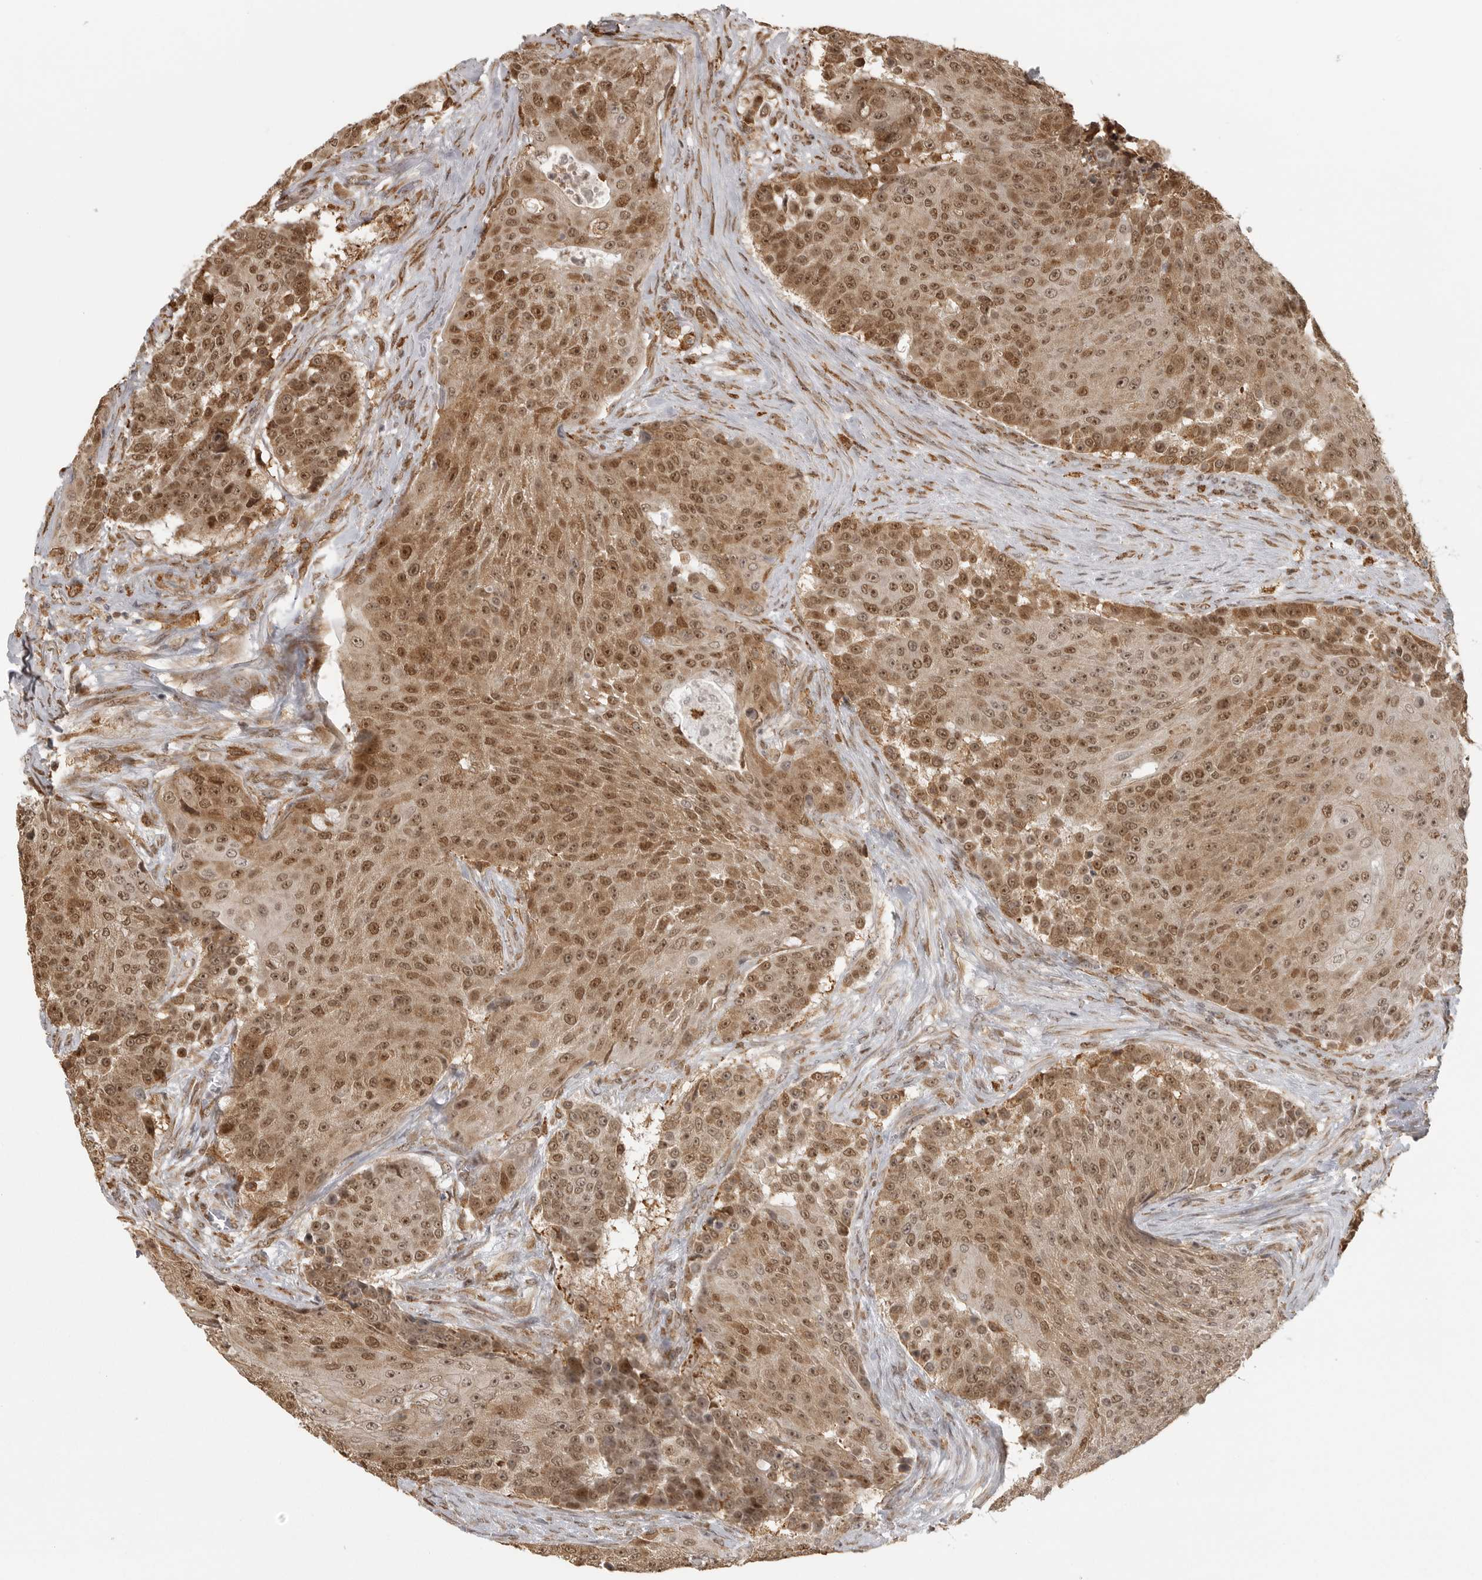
{"staining": {"intensity": "moderate", "quantity": ">75%", "location": "cytoplasmic/membranous,nuclear"}, "tissue": "urothelial cancer", "cell_type": "Tumor cells", "image_type": "cancer", "snomed": [{"axis": "morphology", "description": "Urothelial carcinoma, High grade"}, {"axis": "topography", "description": "Urinary bladder"}], "caption": "Protein staining of urothelial cancer tissue displays moderate cytoplasmic/membranous and nuclear positivity in about >75% of tumor cells.", "gene": "ISG20L2", "patient": {"sex": "female", "age": 63}}